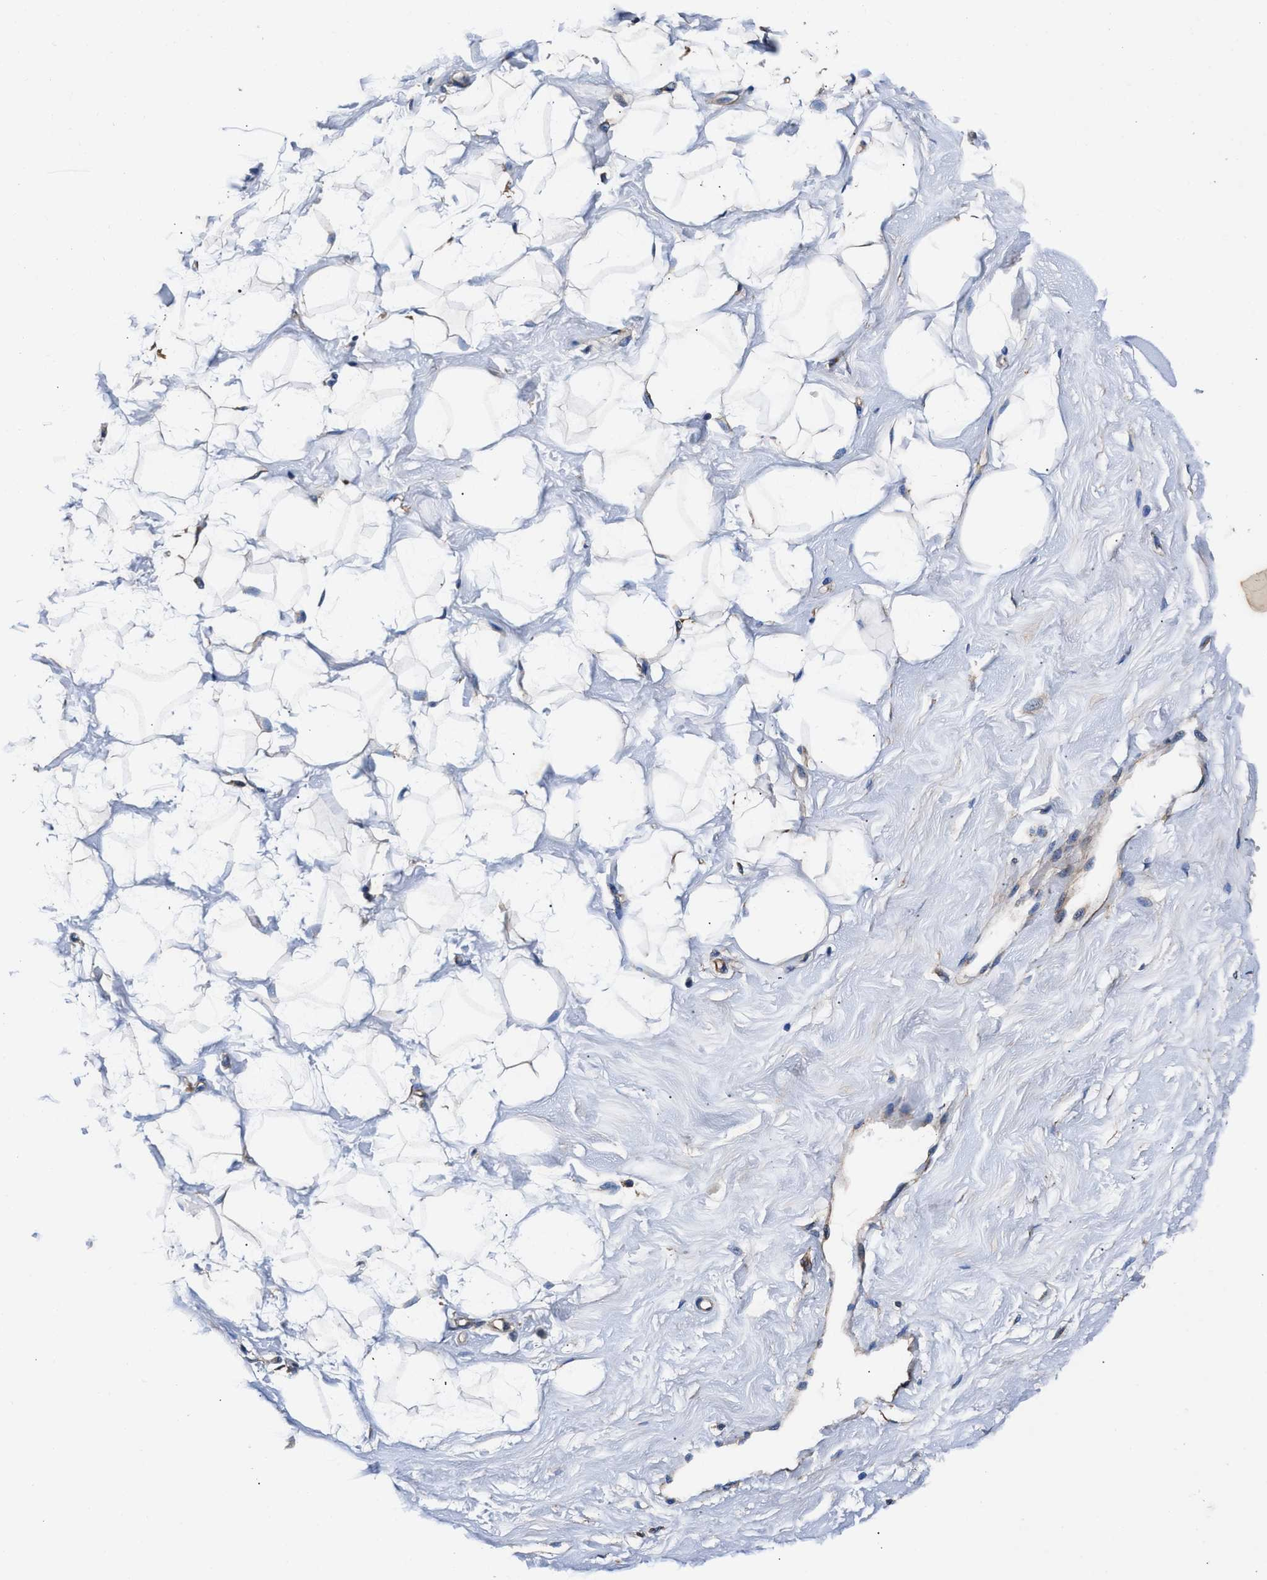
{"staining": {"intensity": "negative", "quantity": "none", "location": "none"}, "tissue": "breast", "cell_type": "Adipocytes", "image_type": "normal", "snomed": [{"axis": "morphology", "description": "Normal tissue, NOS"}, {"axis": "topography", "description": "Breast"}], "caption": "Immunohistochemistry (IHC) of normal breast displays no staining in adipocytes. (Brightfield microscopy of DAB (3,3'-diaminobenzidine) immunohistochemistry (IHC) at high magnification).", "gene": "SH3GL1", "patient": {"sex": "female", "age": 23}}